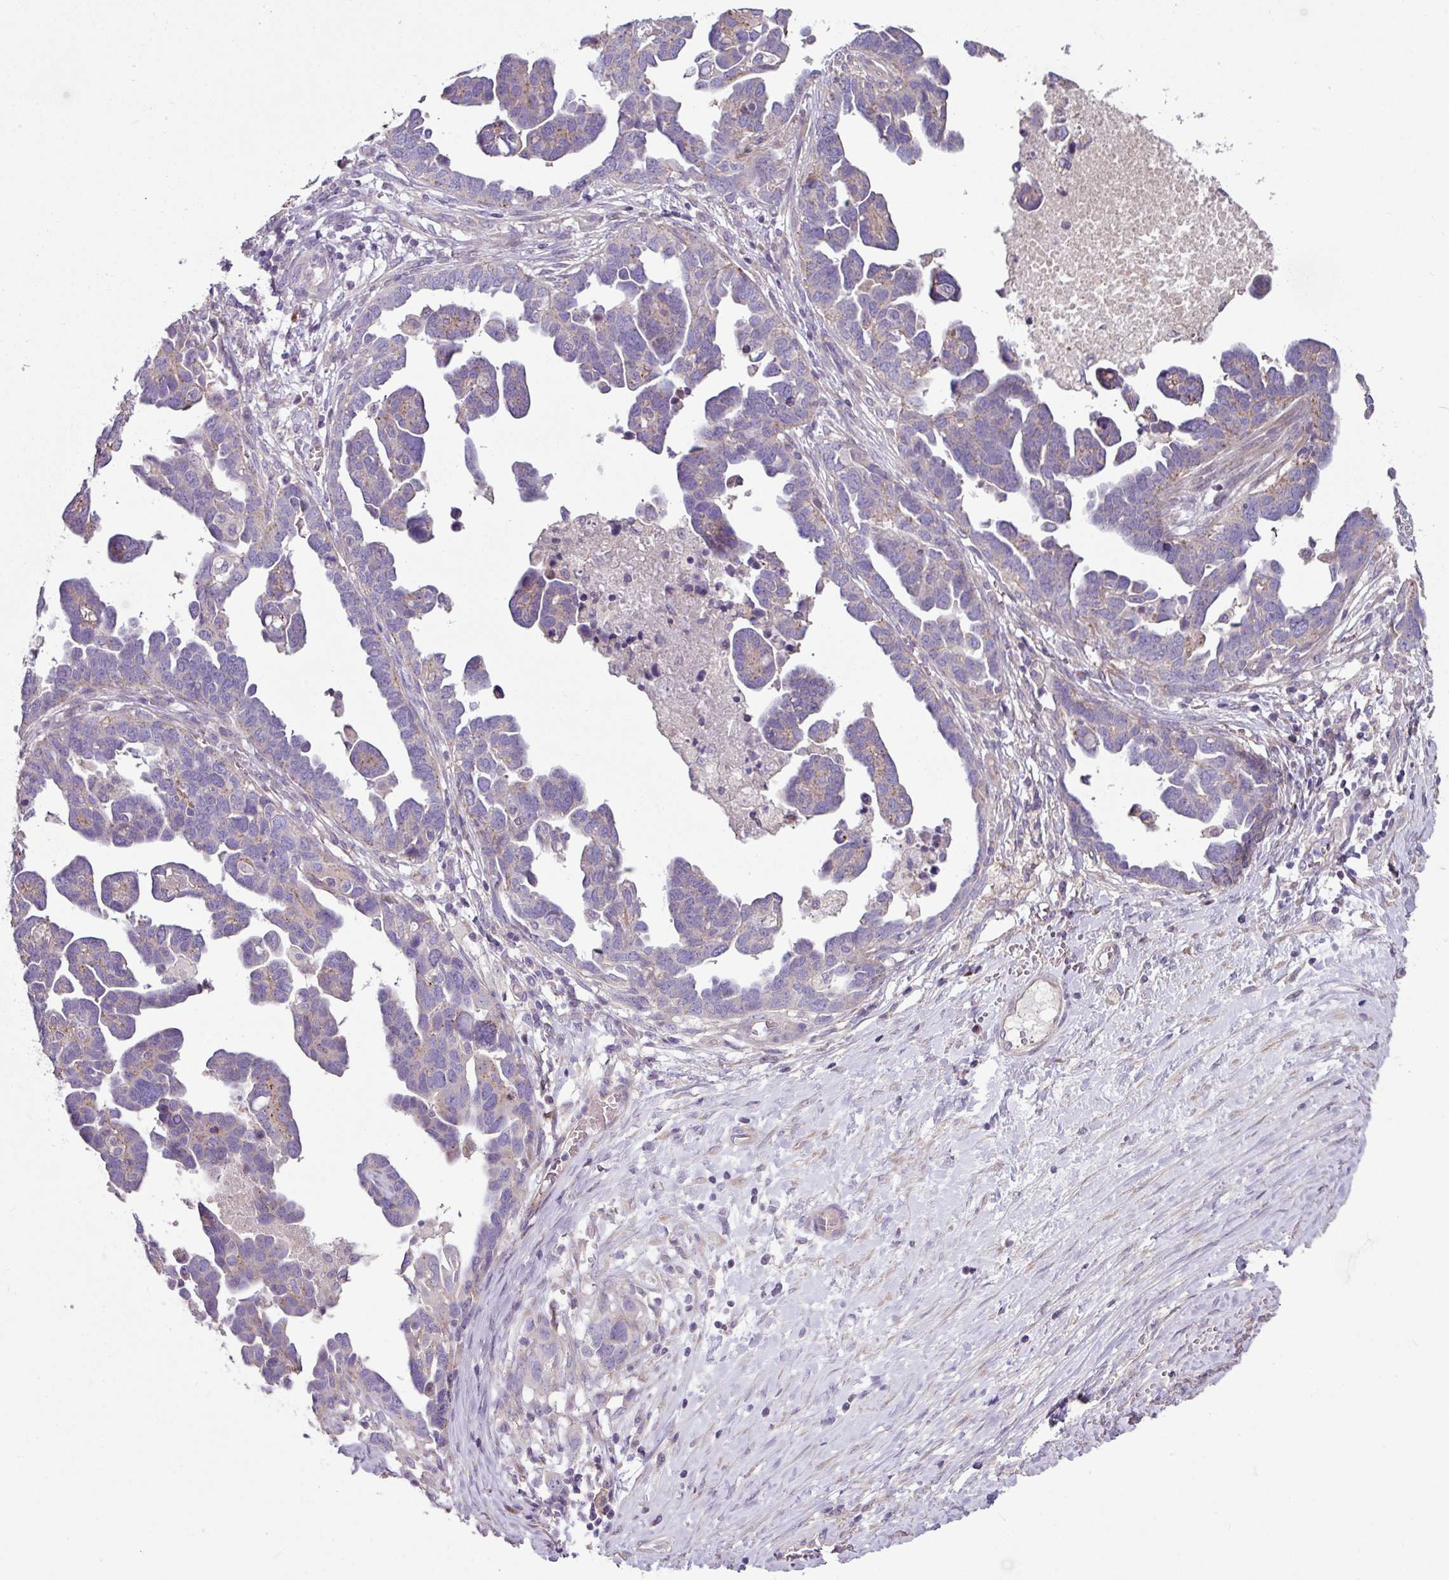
{"staining": {"intensity": "weak", "quantity": "<25%", "location": "cytoplasmic/membranous"}, "tissue": "ovarian cancer", "cell_type": "Tumor cells", "image_type": "cancer", "snomed": [{"axis": "morphology", "description": "Cystadenocarcinoma, serous, NOS"}, {"axis": "topography", "description": "Ovary"}], "caption": "Human ovarian serous cystadenocarcinoma stained for a protein using IHC demonstrates no staining in tumor cells.", "gene": "LRRC9", "patient": {"sex": "female", "age": 54}}